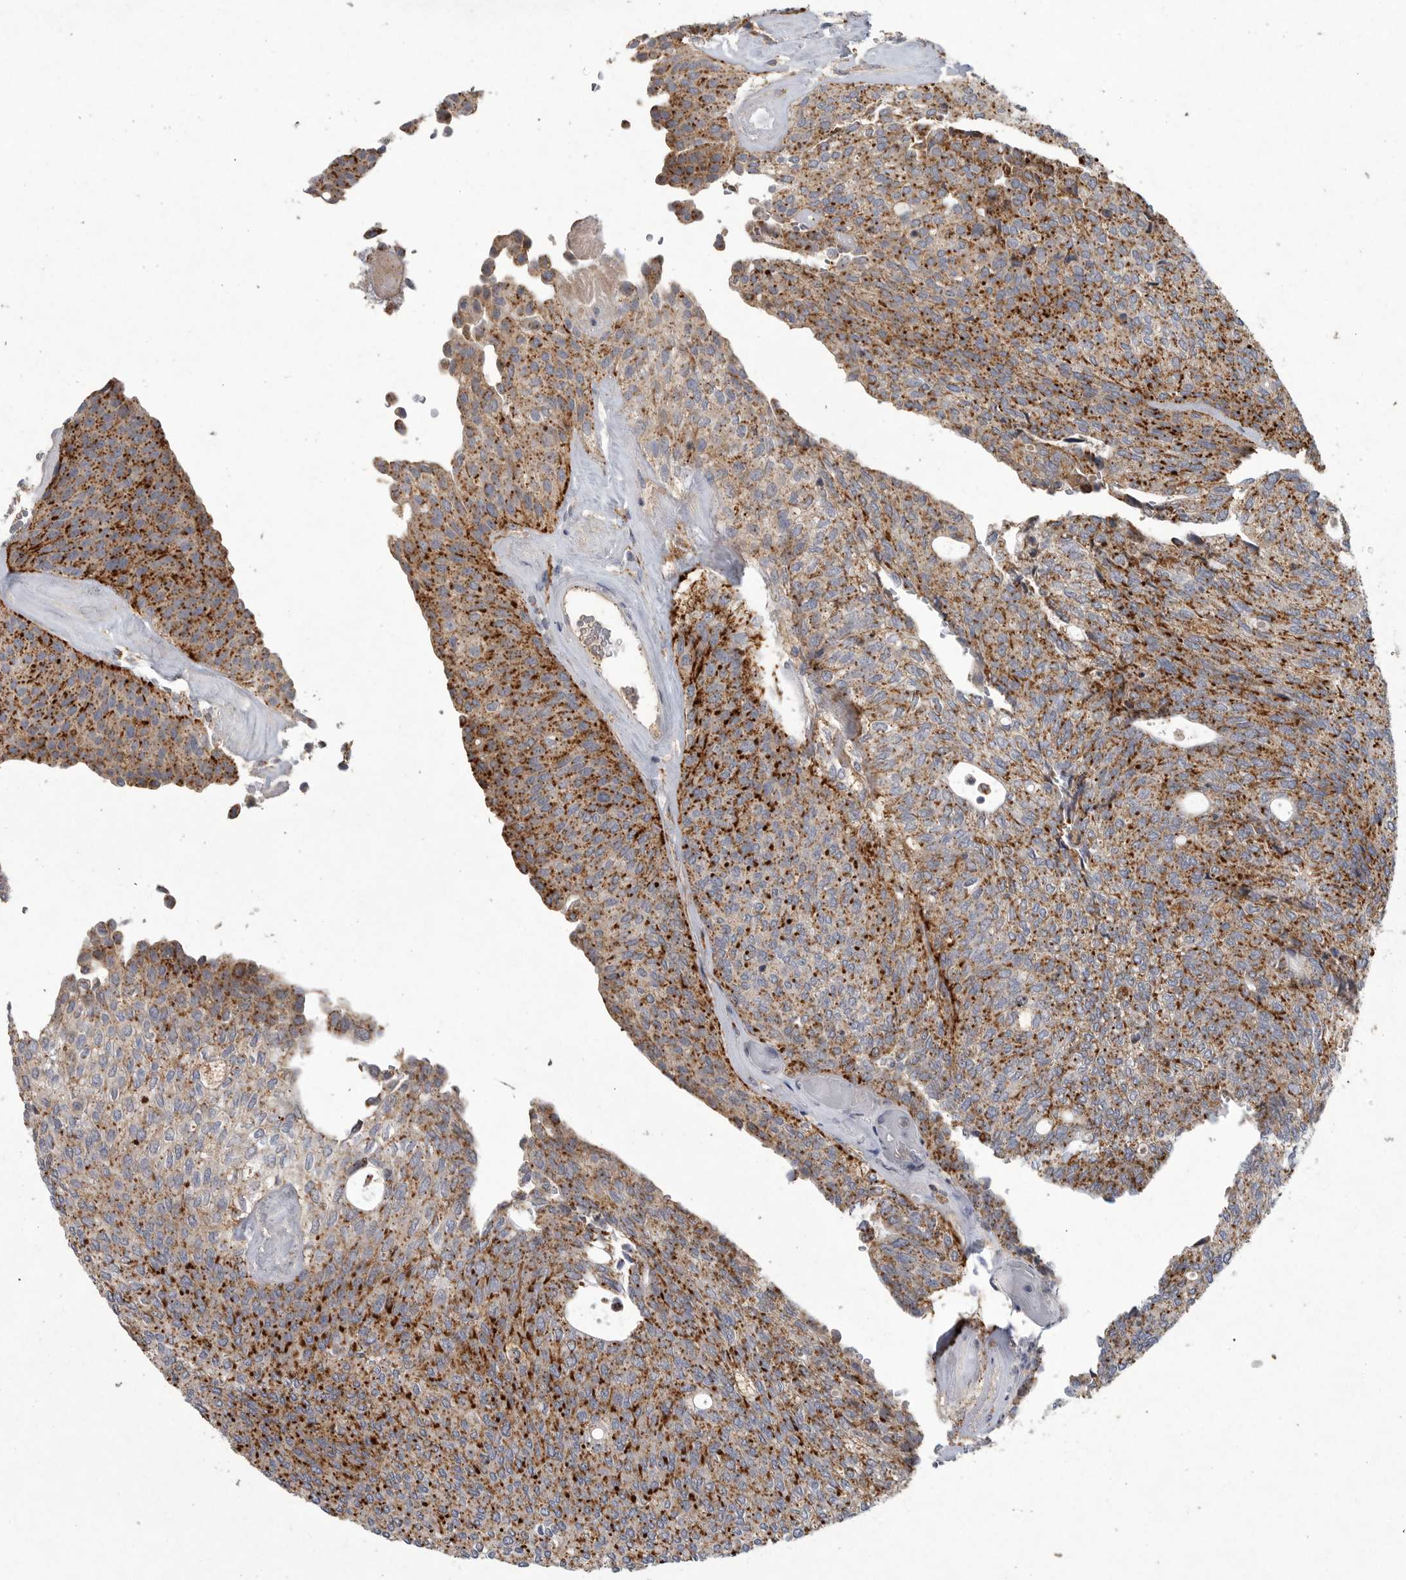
{"staining": {"intensity": "strong", "quantity": ">75%", "location": "cytoplasmic/membranous"}, "tissue": "urothelial cancer", "cell_type": "Tumor cells", "image_type": "cancer", "snomed": [{"axis": "morphology", "description": "Urothelial carcinoma, Low grade"}, {"axis": "topography", "description": "Urinary bladder"}], "caption": "Protein staining exhibits strong cytoplasmic/membranous positivity in about >75% of tumor cells in urothelial cancer. (DAB (3,3'-diaminobenzidine) IHC, brown staining for protein, blue staining for nuclei).", "gene": "LAMTOR3", "patient": {"sex": "female", "age": 79}}